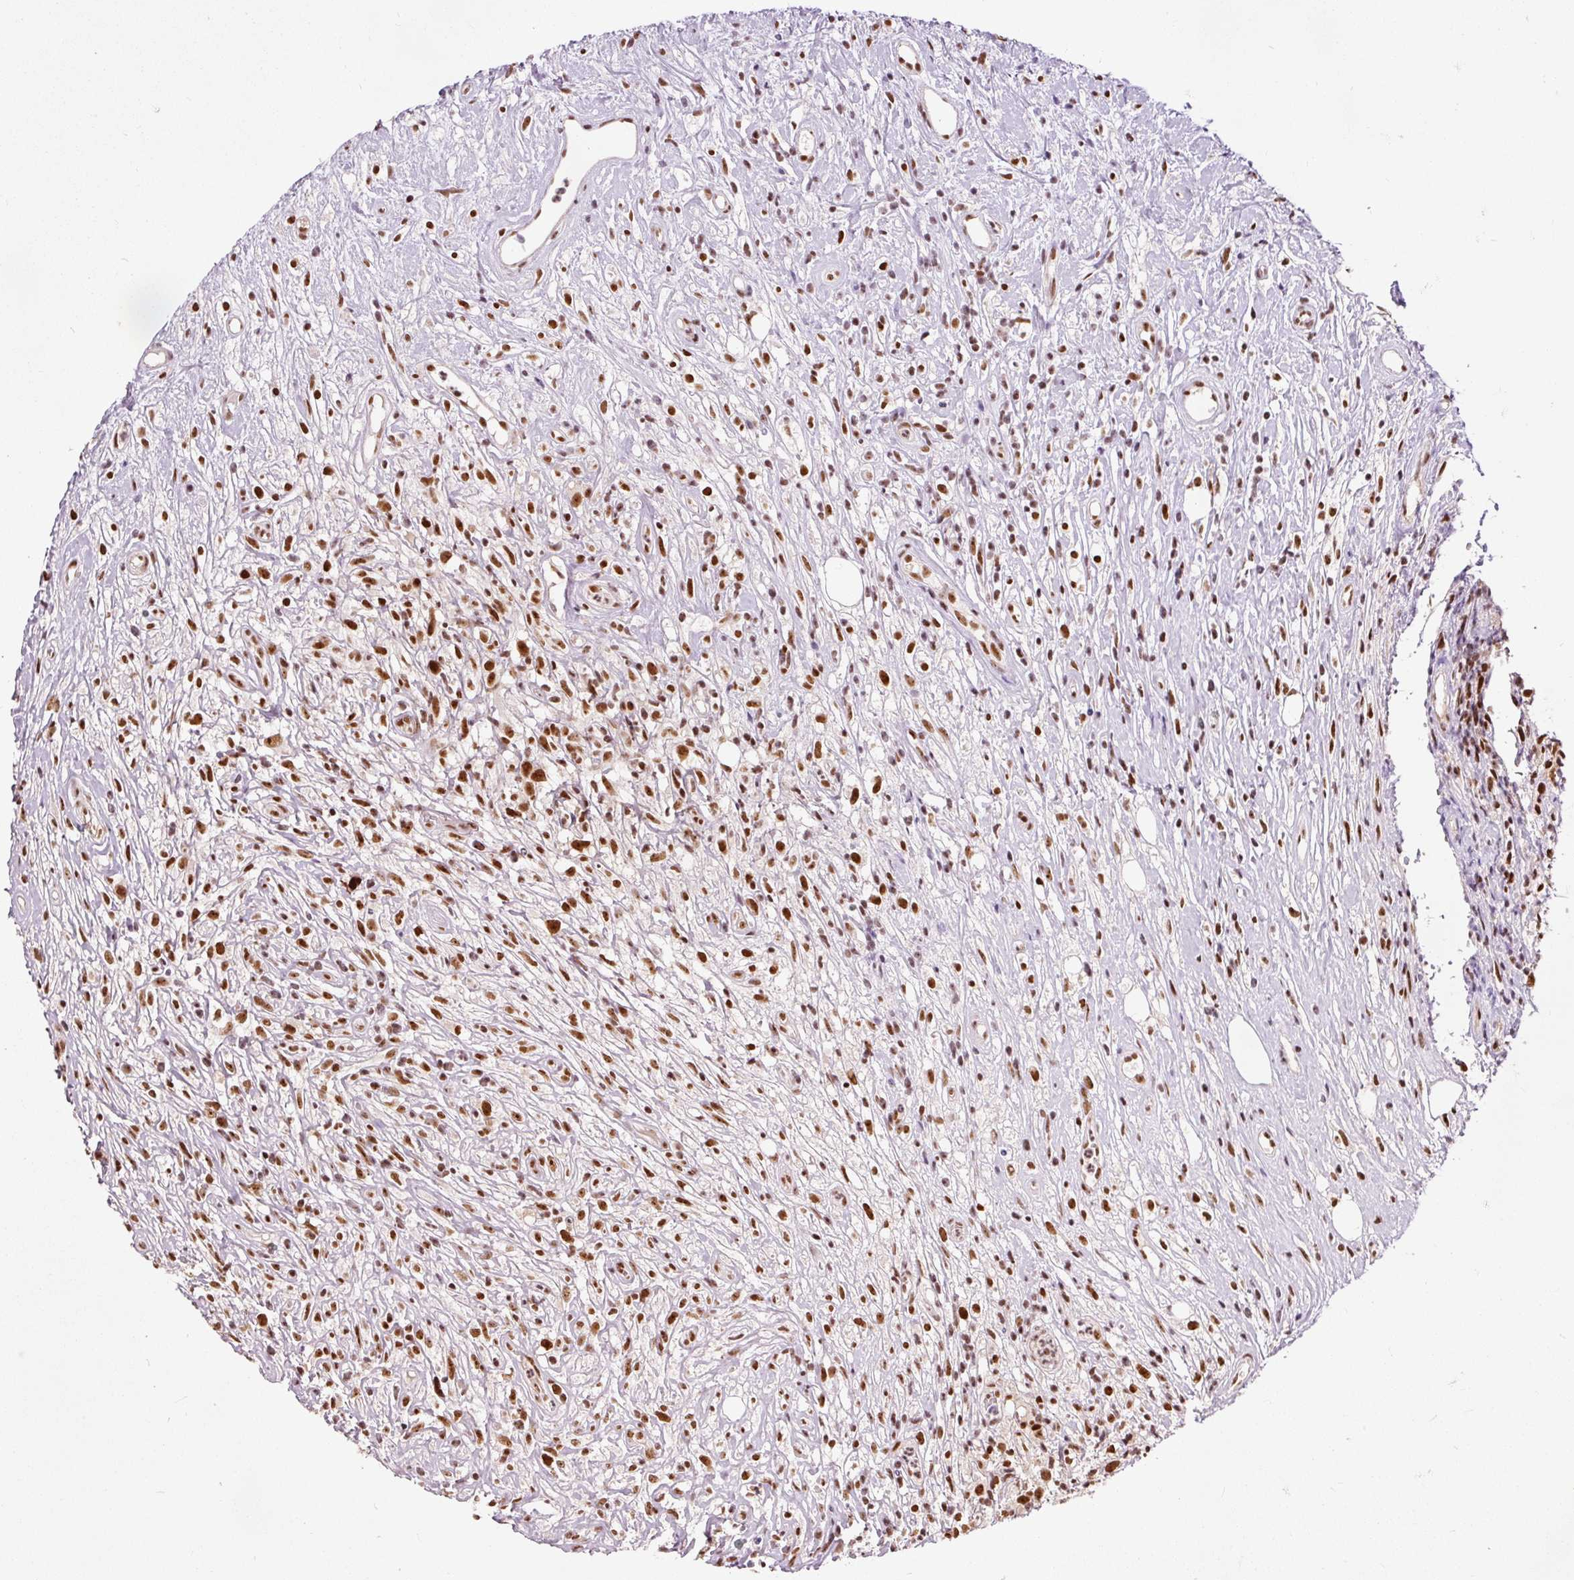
{"staining": {"intensity": "strong", "quantity": ">75%", "location": "nuclear"}, "tissue": "lymphoma", "cell_type": "Tumor cells", "image_type": "cancer", "snomed": [{"axis": "morphology", "description": "Hodgkin's disease, NOS"}, {"axis": "topography", "description": "No Tissue"}], "caption": "There is high levels of strong nuclear positivity in tumor cells of lymphoma, as demonstrated by immunohistochemical staining (brown color).", "gene": "ZBTB44", "patient": {"sex": "female", "age": 21}}